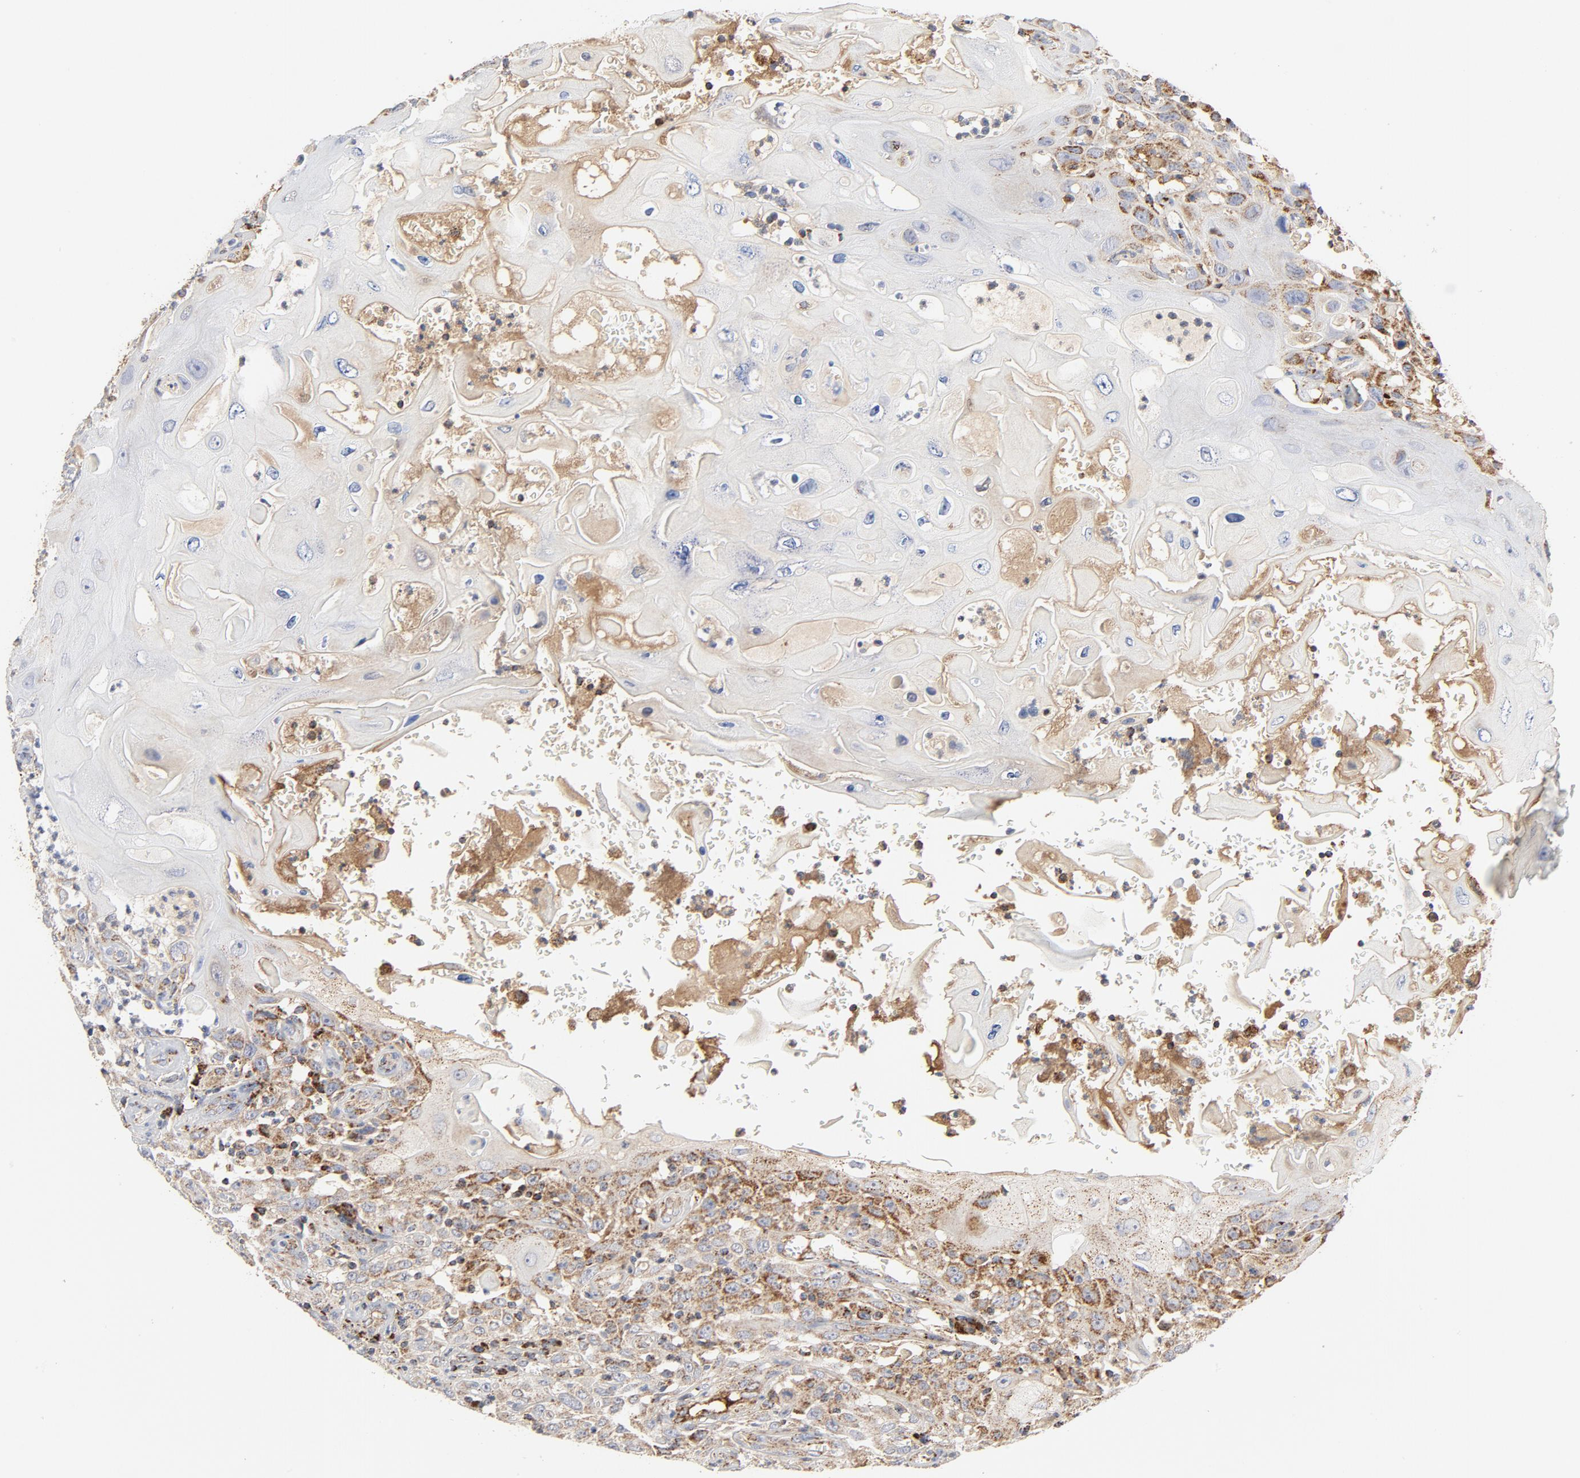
{"staining": {"intensity": "moderate", "quantity": ">75%", "location": "cytoplasmic/membranous"}, "tissue": "head and neck cancer", "cell_type": "Tumor cells", "image_type": "cancer", "snomed": [{"axis": "morphology", "description": "Squamous cell carcinoma, NOS"}, {"axis": "topography", "description": "Oral tissue"}, {"axis": "topography", "description": "Head-Neck"}], "caption": "Human head and neck squamous cell carcinoma stained with a protein marker displays moderate staining in tumor cells.", "gene": "PCNX4", "patient": {"sex": "female", "age": 76}}